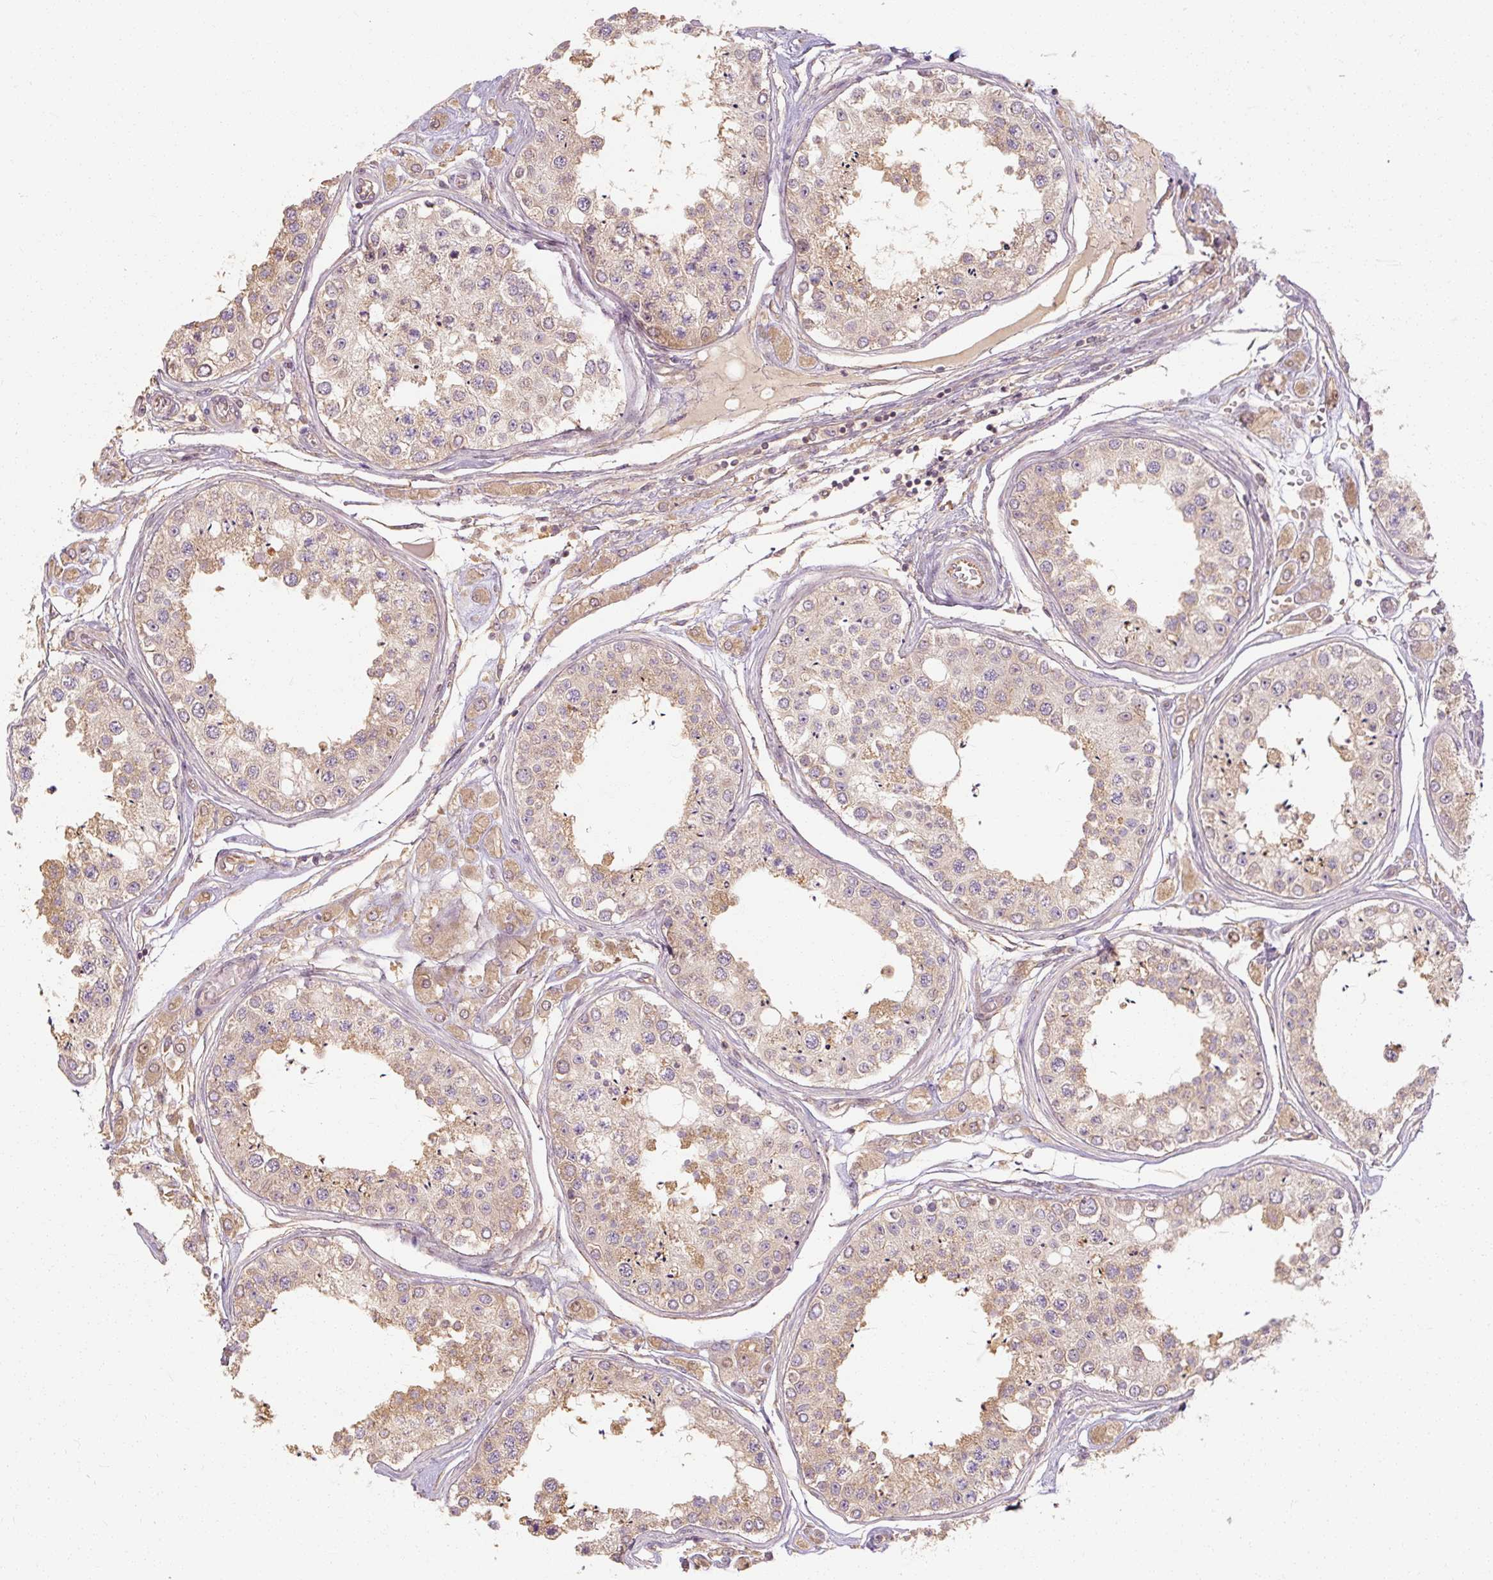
{"staining": {"intensity": "moderate", "quantity": "25%-75%", "location": "cytoplasmic/membranous"}, "tissue": "testis", "cell_type": "Cells in seminiferous ducts", "image_type": "normal", "snomed": [{"axis": "morphology", "description": "Normal tissue, NOS"}, {"axis": "topography", "description": "Testis"}], "caption": "An immunohistochemistry micrograph of unremarkable tissue is shown. Protein staining in brown shows moderate cytoplasmic/membranous positivity in testis within cells in seminiferous ducts. The staining was performed using DAB to visualize the protein expression in brown, while the nuclei were stained in blue with hematoxylin (Magnification: 20x).", "gene": "RB1CC1", "patient": {"sex": "male", "age": 25}}